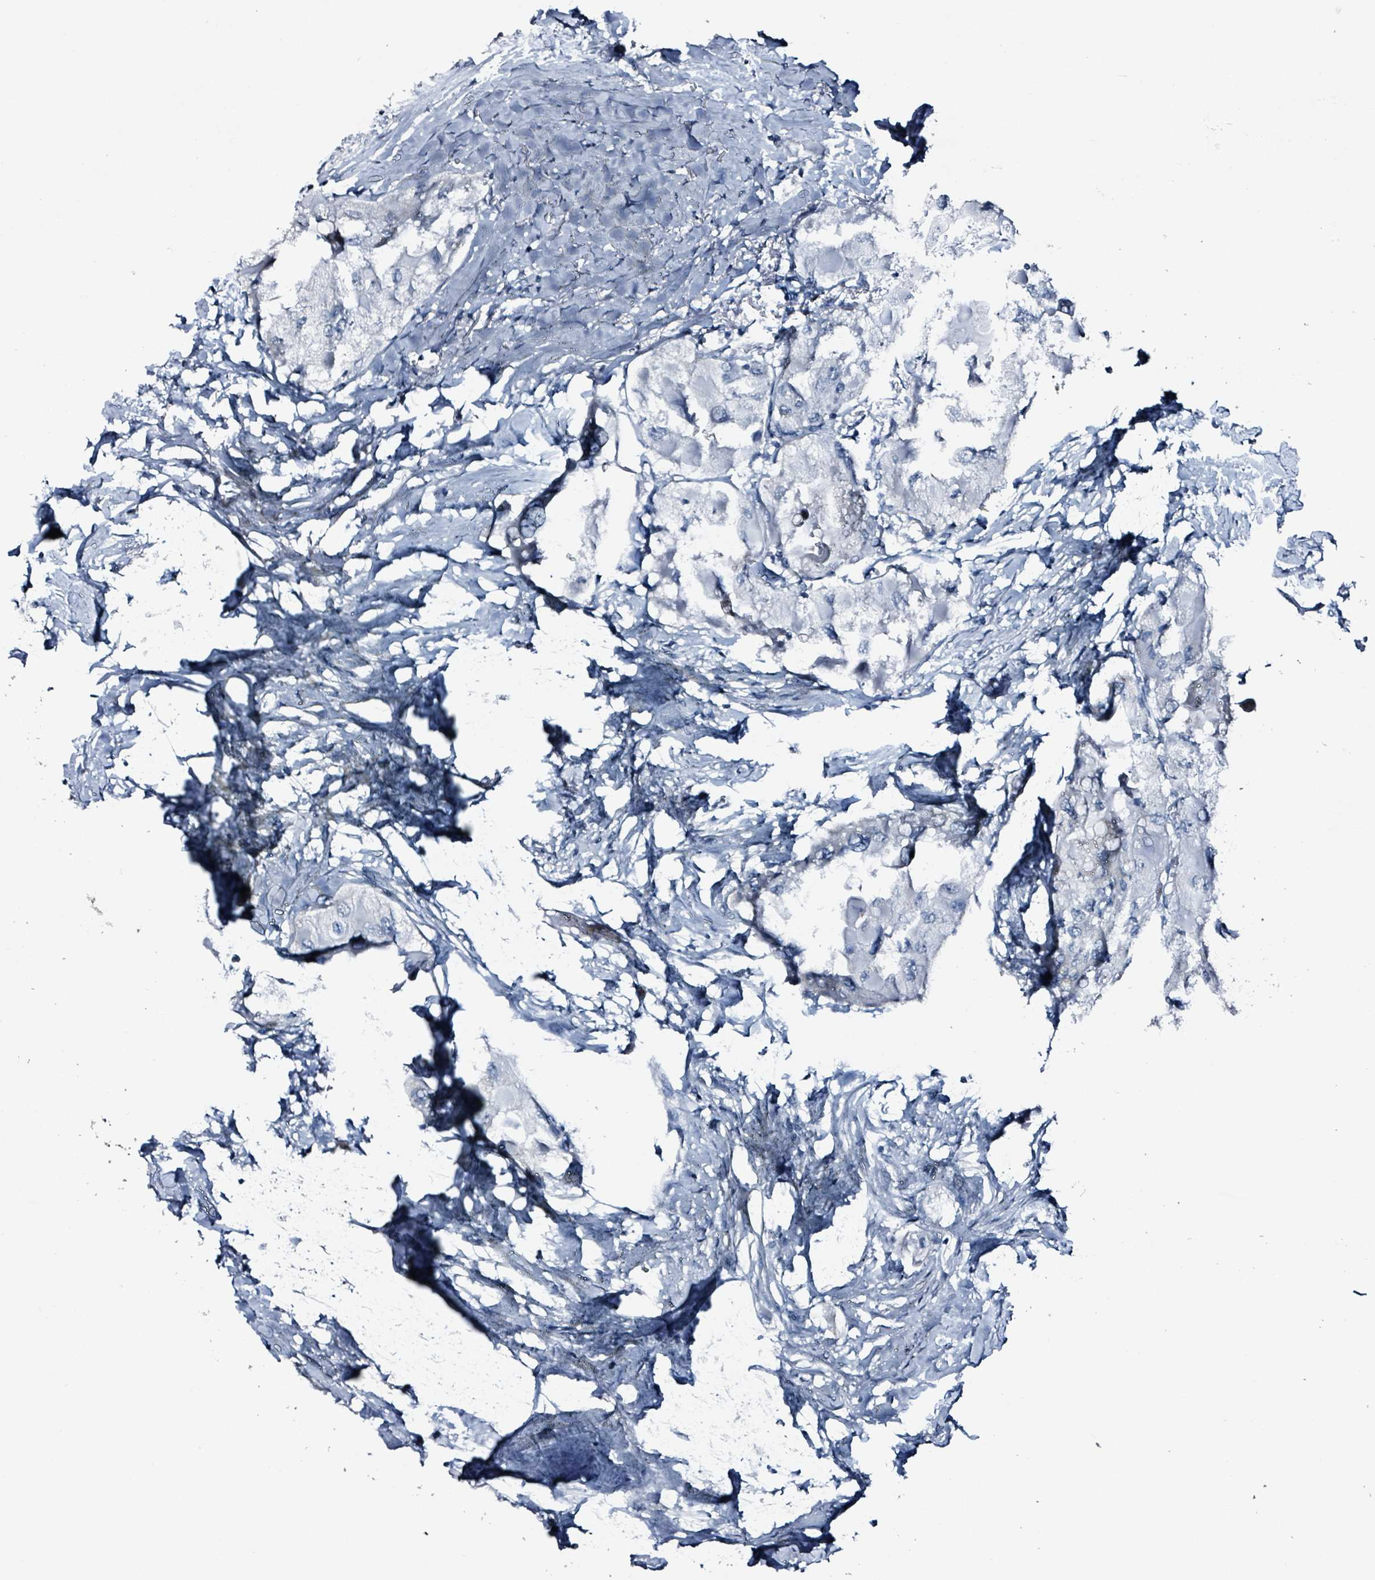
{"staining": {"intensity": "negative", "quantity": "none", "location": "none"}, "tissue": "thyroid cancer", "cell_type": "Tumor cells", "image_type": "cancer", "snomed": [{"axis": "morphology", "description": "Normal tissue, NOS"}, {"axis": "morphology", "description": "Papillary adenocarcinoma, NOS"}, {"axis": "topography", "description": "Thyroid gland"}], "caption": "Tumor cells are negative for brown protein staining in papillary adenocarcinoma (thyroid). (DAB immunohistochemistry (IHC) visualized using brightfield microscopy, high magnification).", "gene": "CA9", "patient": {"sex": "female", "age": 59}}